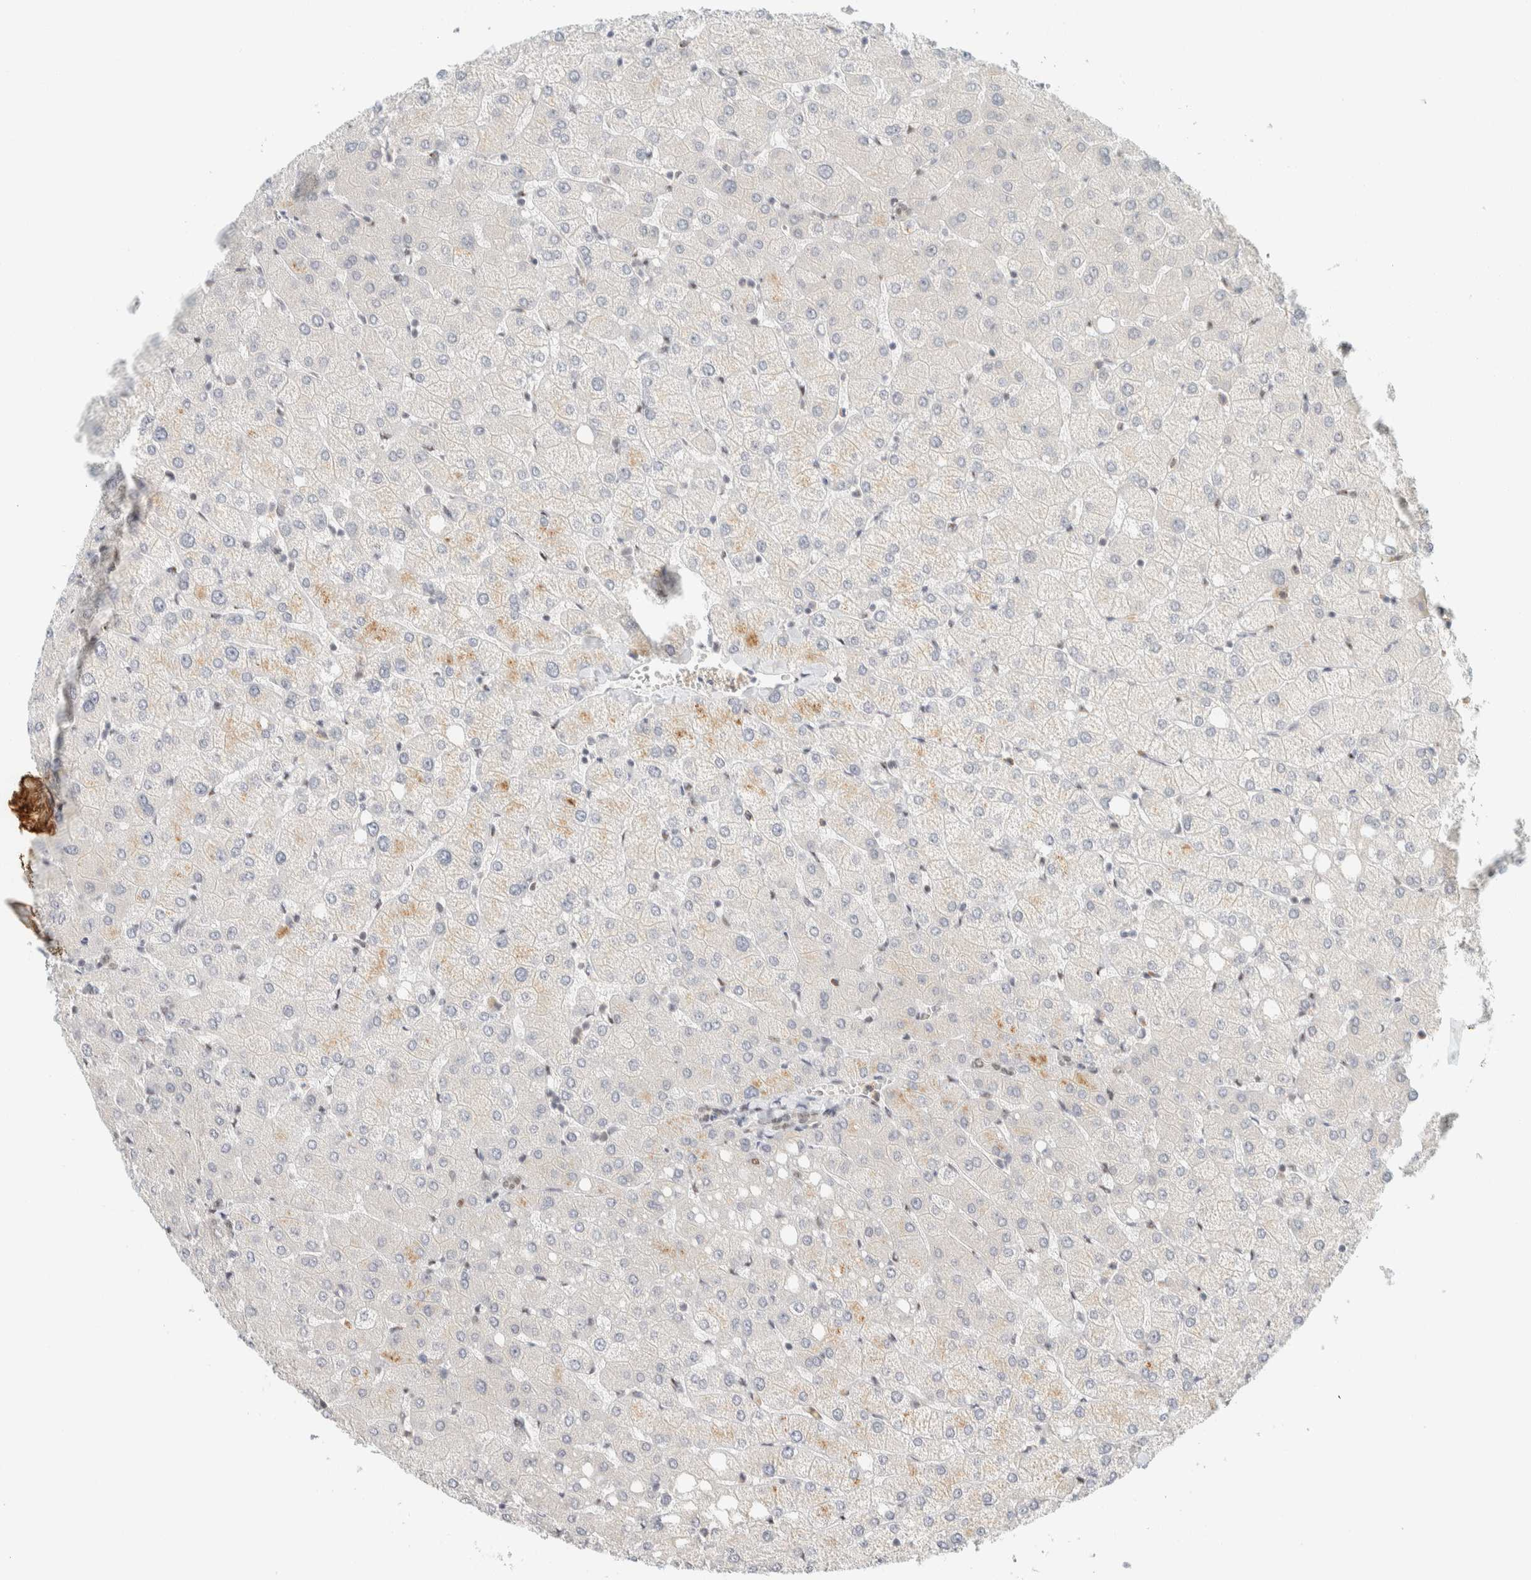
{"staining": {"intensity": "negative", "quantity": "none", "location": "none"}, "tissue": "liver", "cell_type": "Cholangiocytes", "image_type": "normal", "snomed": [{"axis": "morphology", "description": "Normal tissue, NOS"}, {"axis": "topography", "description": "Liver"}], "caption": "IHC histopathology image of normal liver stained for a protein (brown), which reveals no staining in cholangiocytes.", "gene": "ZNF683", "patient": {"sex": "female", "age": 54}}